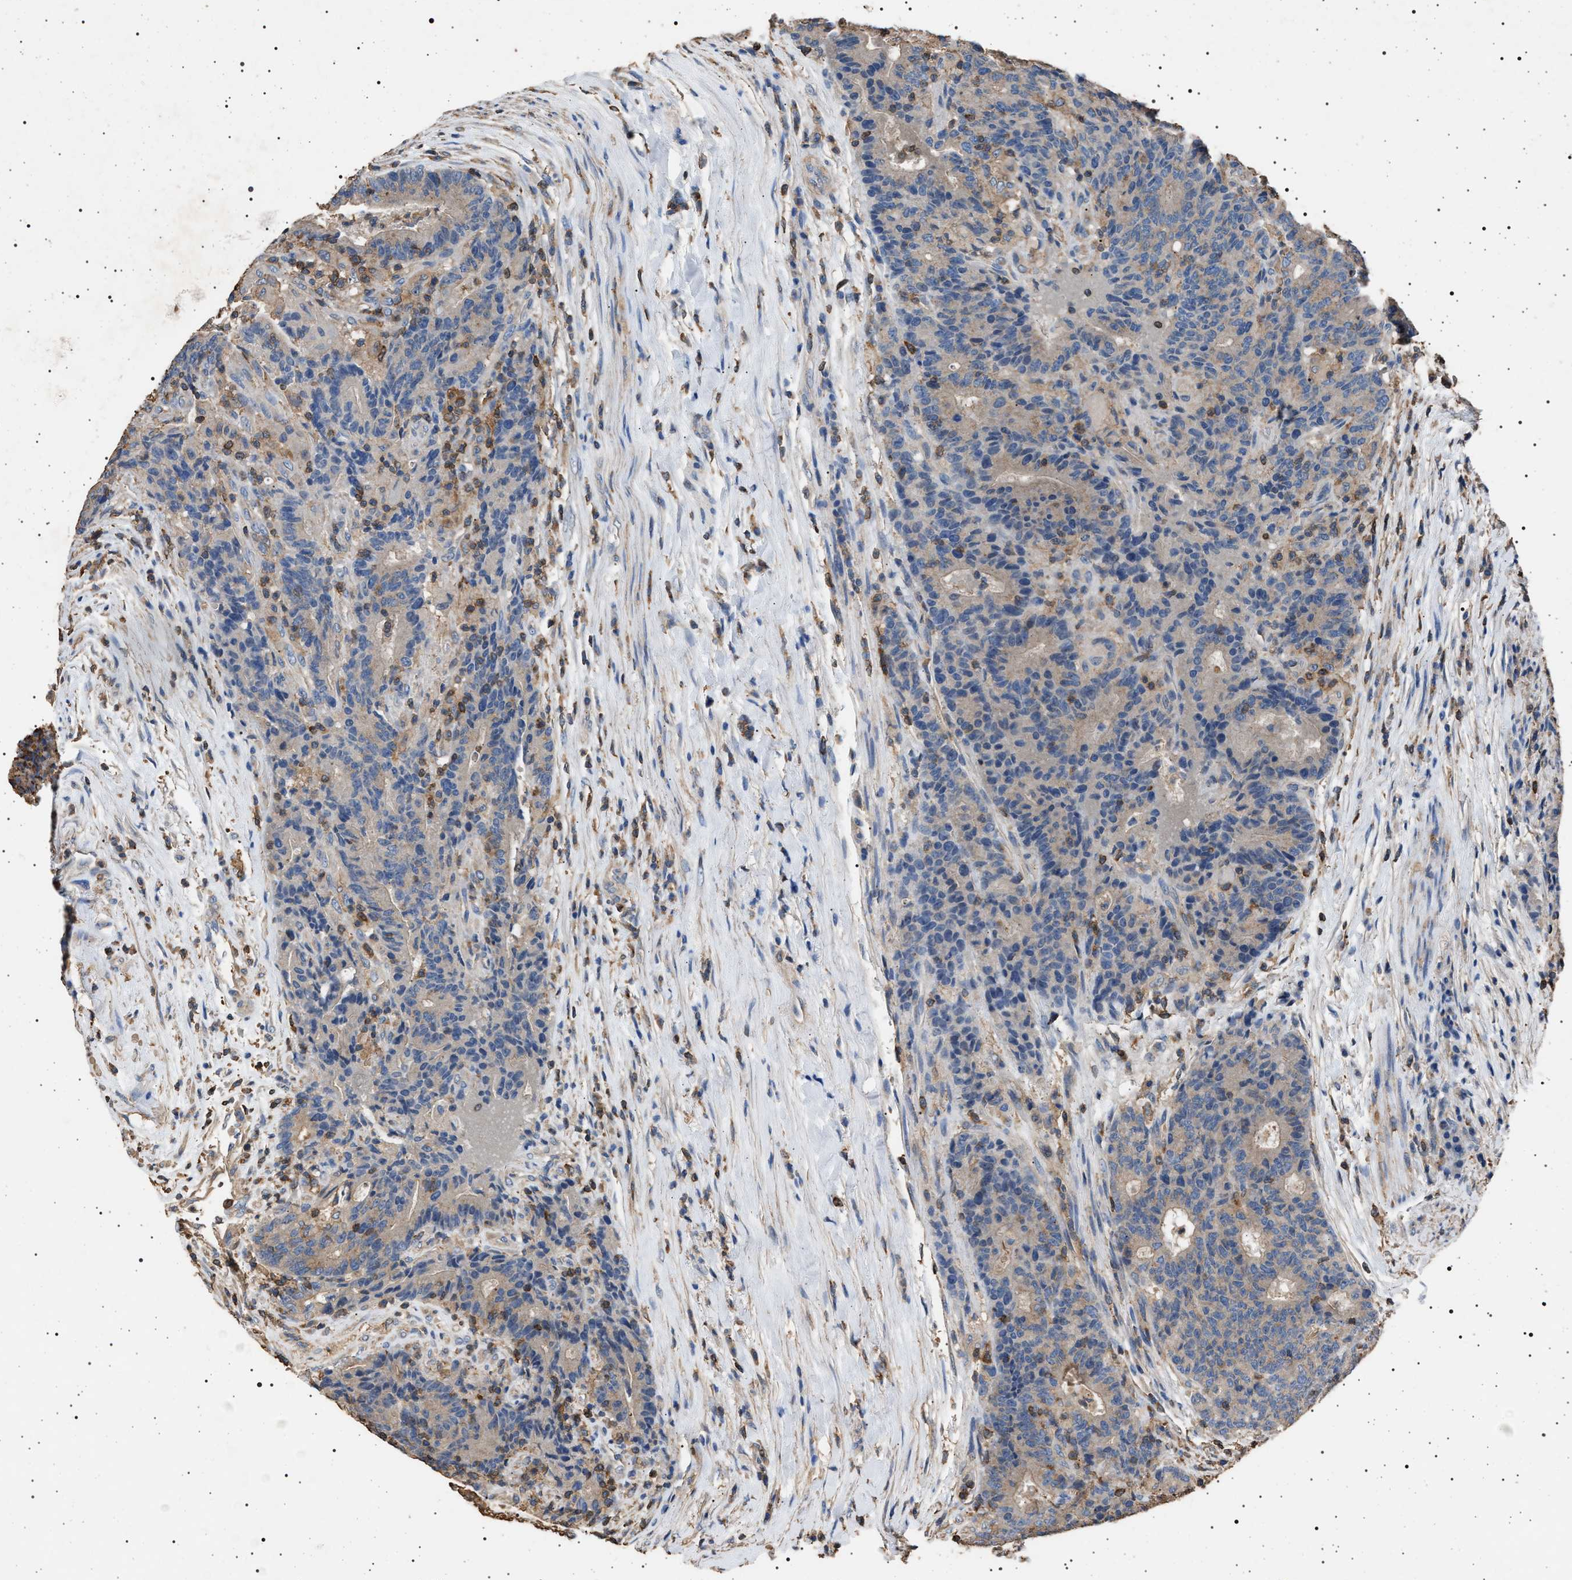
{"staining": {"intensity": "weak", "quantity": ">75%", "location": "cytoplasmic/membranous"}, "tissue": "colorectal cancer", "cell_type": "Tumor cells", "image_type": "cancer", "snomed": [{"axis": "morphology", "description": "Normal tissue, NOS"}, {"axis": "morphology", "description": "Adenocarcinoma, NOS"}, {"axis": "topography", "description": "Colon"}], "caption": "Colorectal cancer (adenocarcinoma) stained for a protein shows weak cytoplasmic/membranous positivity in tumor cells.", "gene": "SMAP2", "patient": {"sex": "female", "age": 75}}